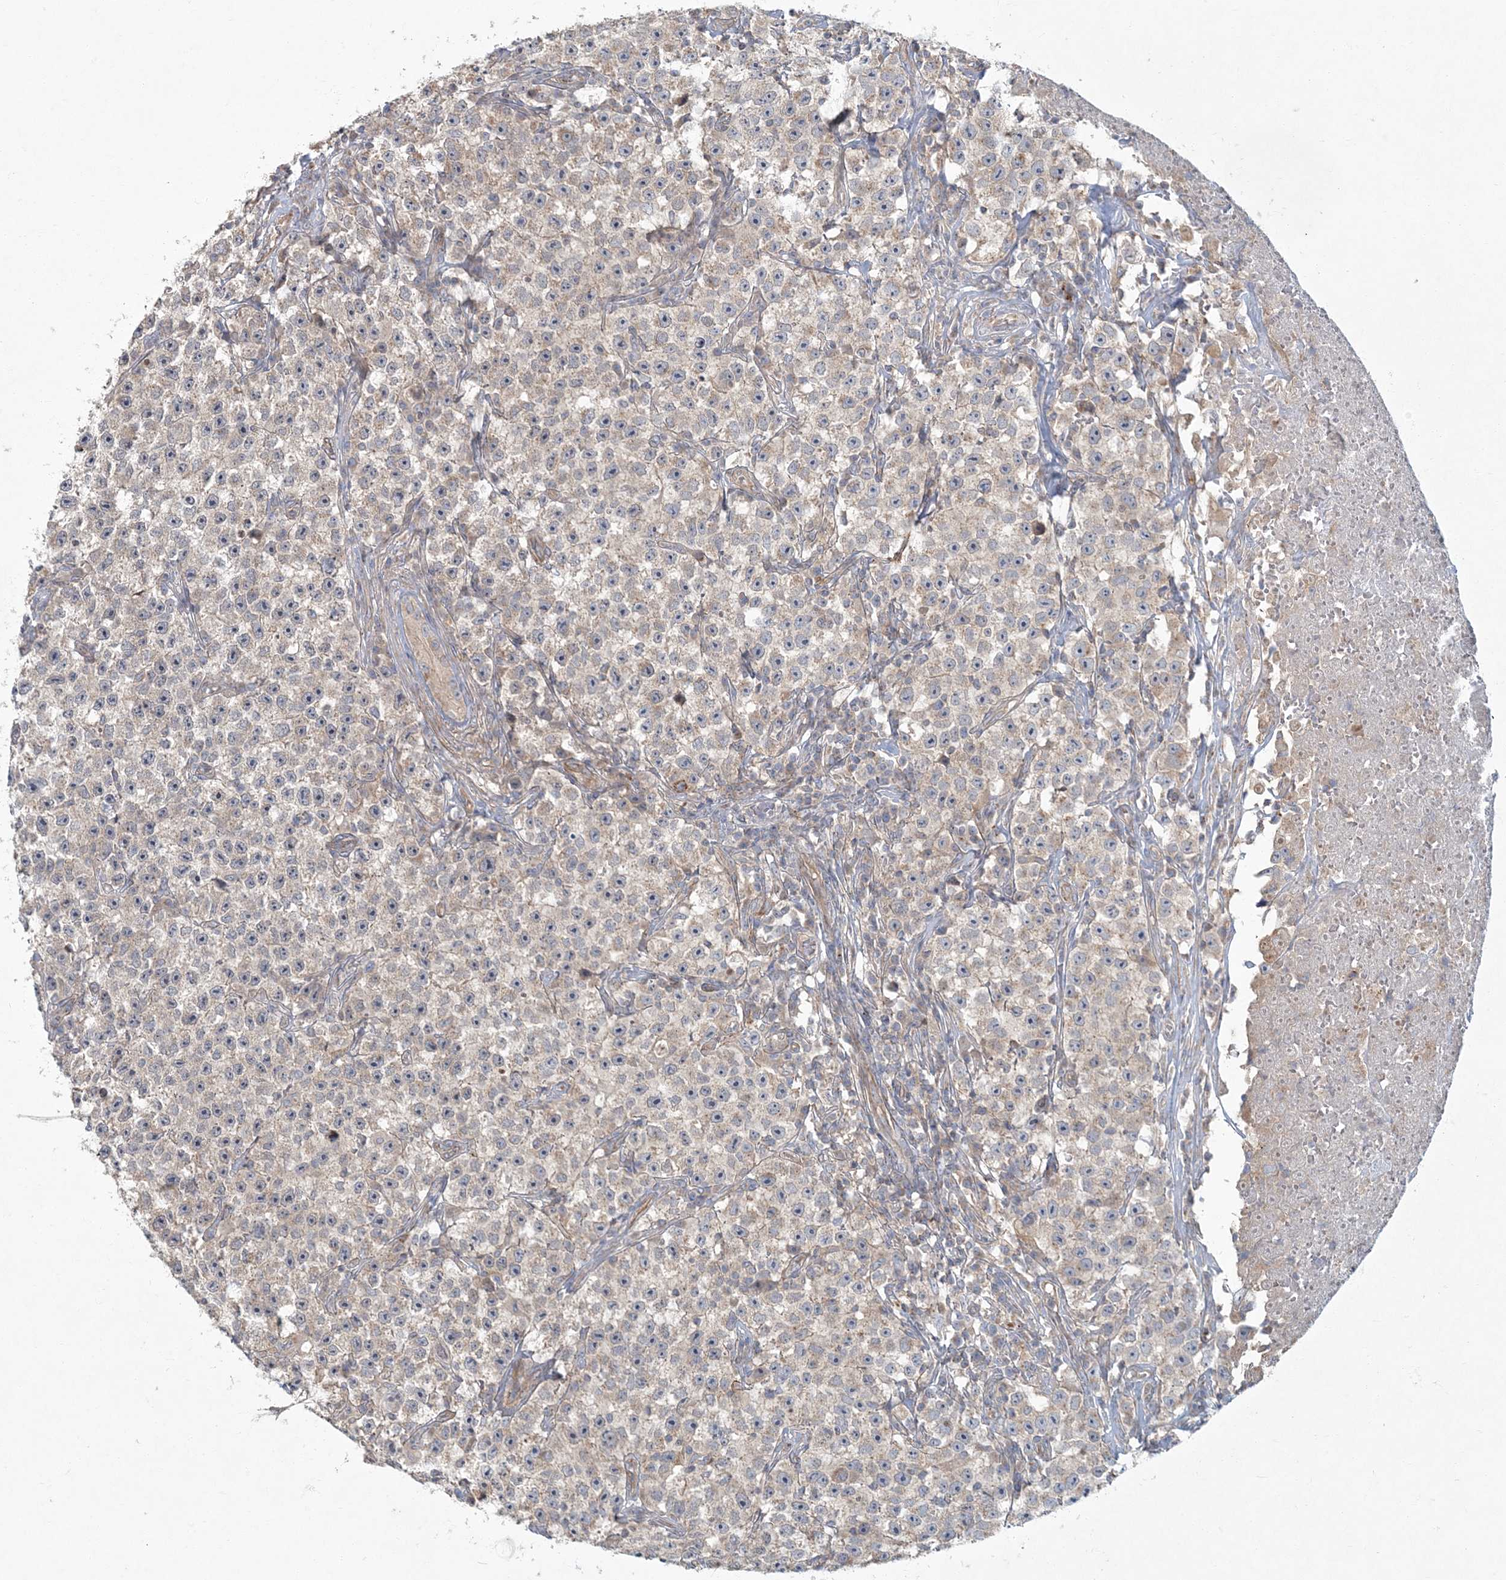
{"staining": {"intensity": "negative", "quantity": "none", "location": "none"}, "tissue": "testis cancer", "cell_type": "Tumor cells", "image_type": "cancer", "snomed": [{"axis": "morphology", "description": "Seminoma, NOS"}, {"axis": "topography", "description": "Testis"}], "caption": "There is no significant expression in tumor cells of testis cancer (seminoma).", "gene": "ARHGEF38", "patient": {"sex": "male", "age": 22}}